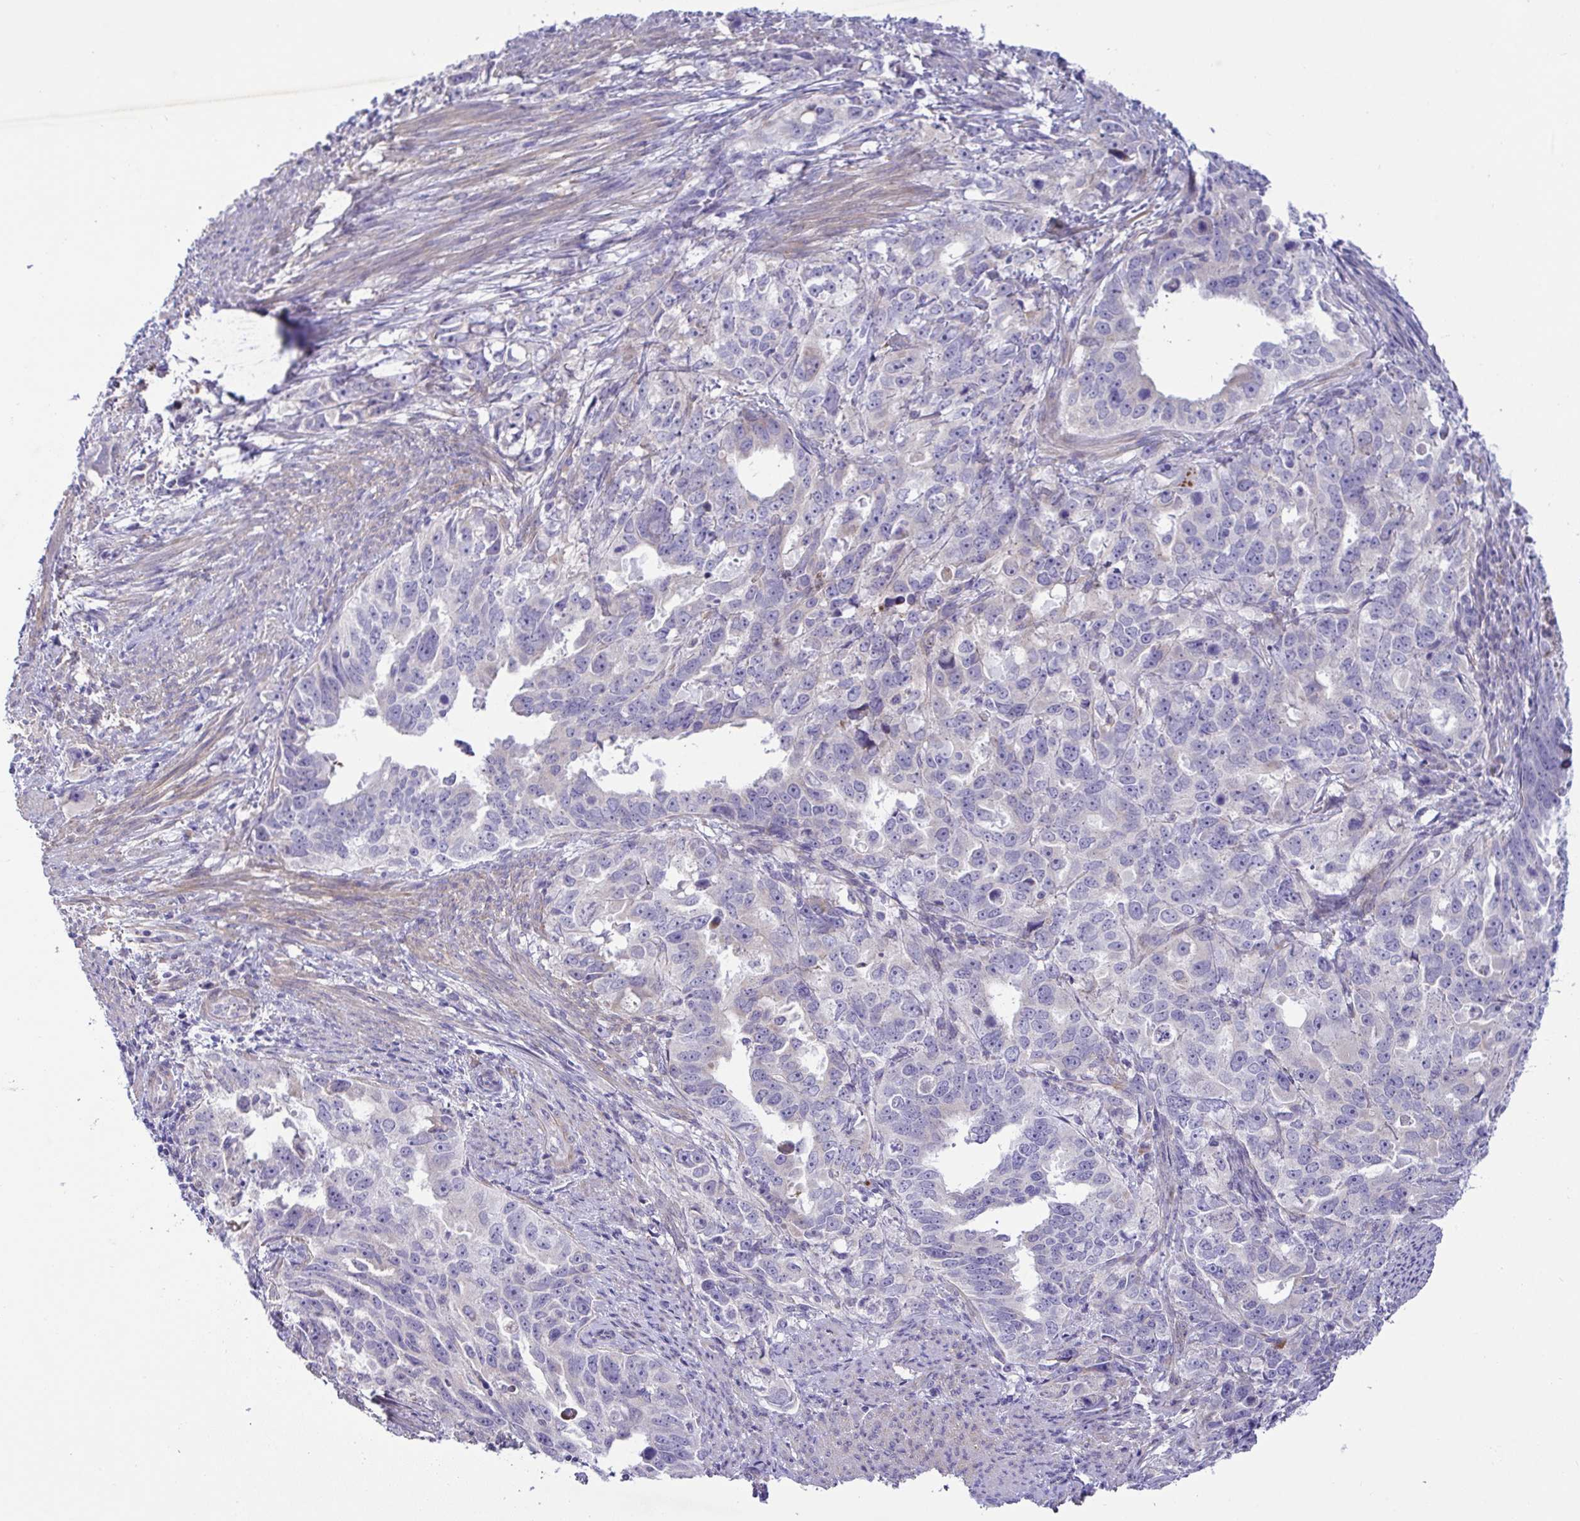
{"staining": {"intensity": "negative", "quantity": "none", "location": "none"}, "tissue": "endometrial cancer", "cell_type": "Tumor cells", "image_type": "cancer", "snomed": [{"axis": "morphology", "description": "Adenocarcinoma, NOS"}, {"axis": "topography", "description": "Endometrium"}], "caption": "DAB (3,3'-diaminobenzidine) immunohistochemical staining of human adenocarcinoma (endometrial) exhibits no significant staining in tumor cells. (Stains: DAB (3,3'-diaminobenzidine) IHC with hematoxylin counter stain, Microscopy: brightfield microscopy at high magnification).", "gene": "FAM86B1", "patient": {"sex": "female", "age": 65}}